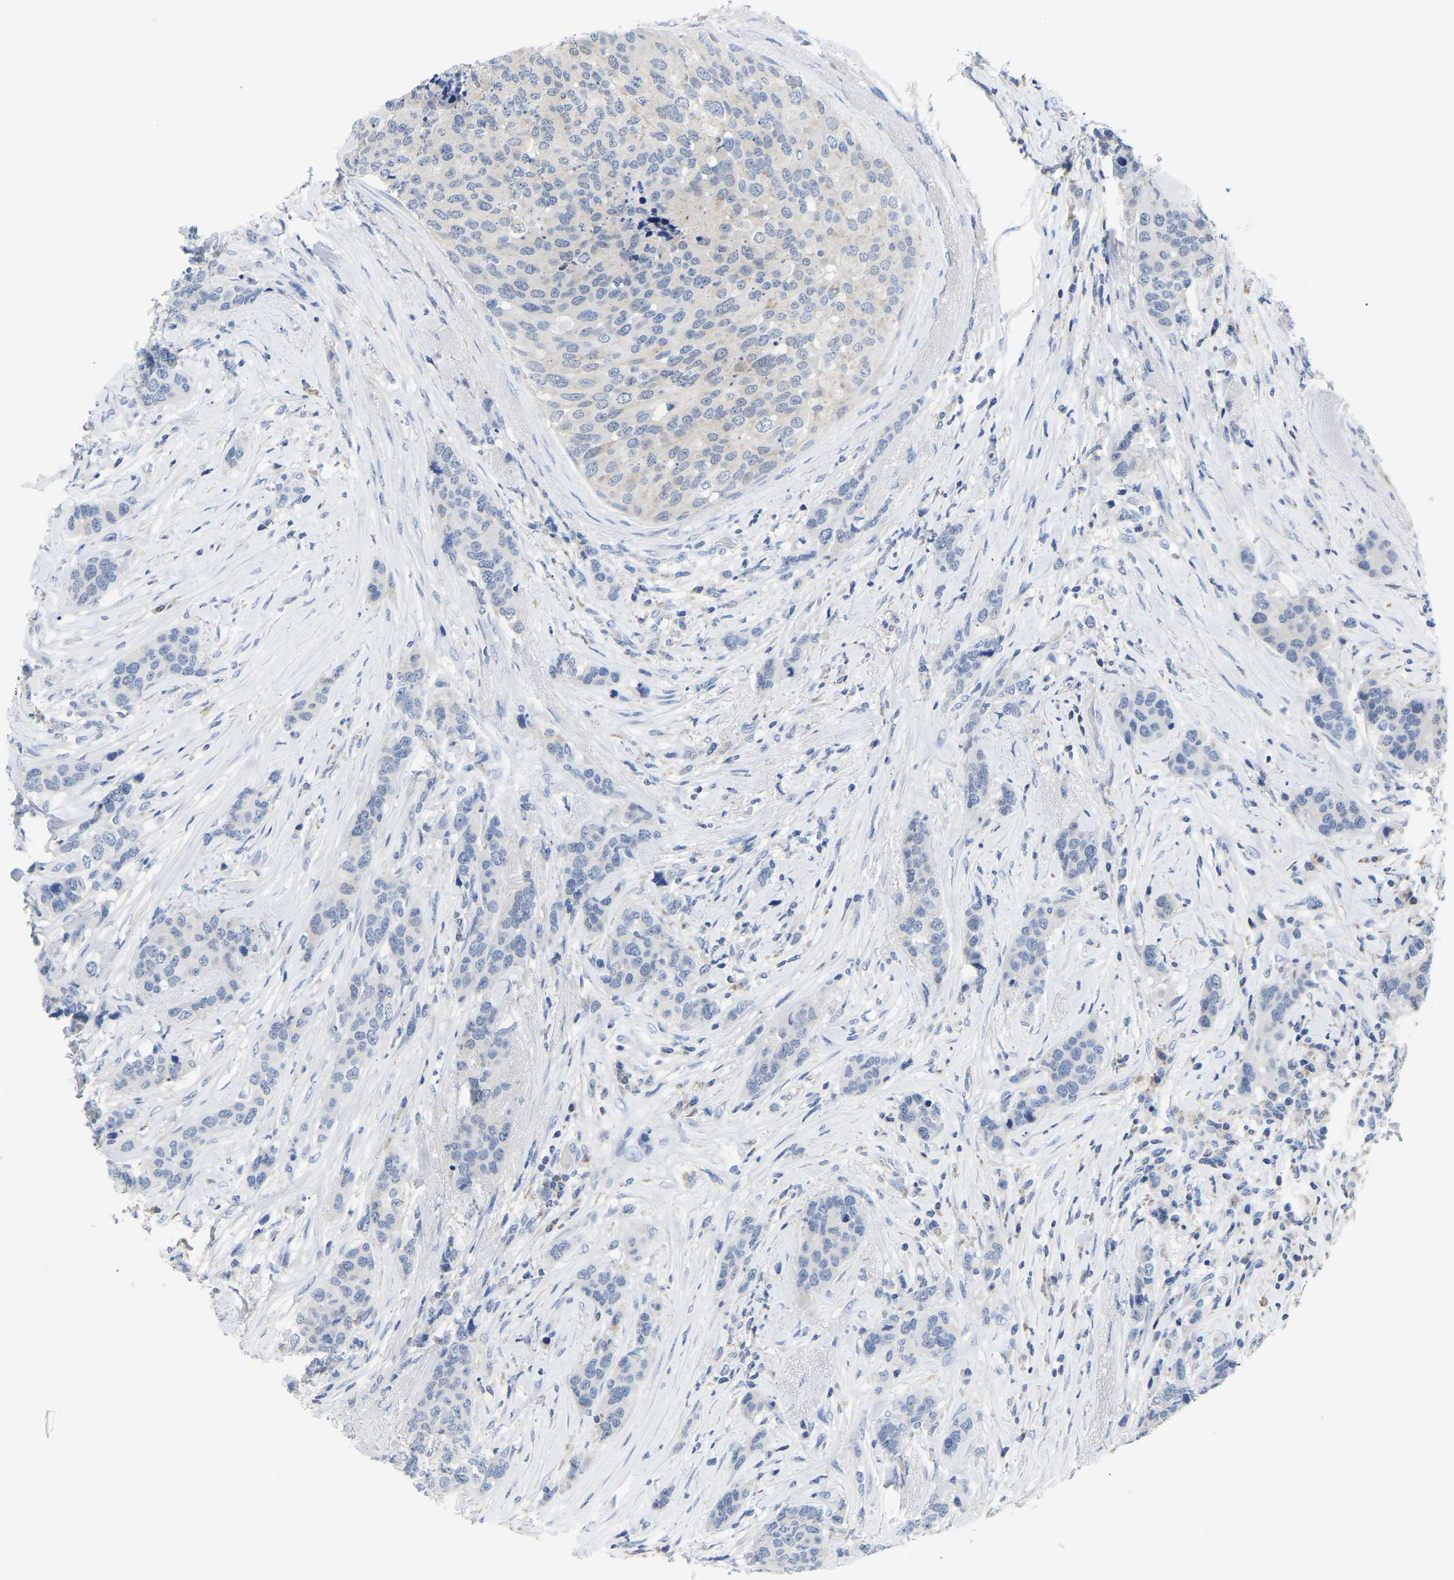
{"staining": {"intensity": "negative", "quantity": "none", "location": "none"}, "tissue": "breast cancer", "cell_type": "Tumor cells", "image_type": "cancer", "snomed": [{"axis": "morphology", "description": "Lobular carcinoma"}, {"axis": "topography", "description": "Breast"}], "caption": "Immunohistochemical staining of breast cancer (lobular carcinoma) shows no significant positivity in tumor cells.", "gene": "ETFA", "patient": {"sex": "female", "age": 59}}